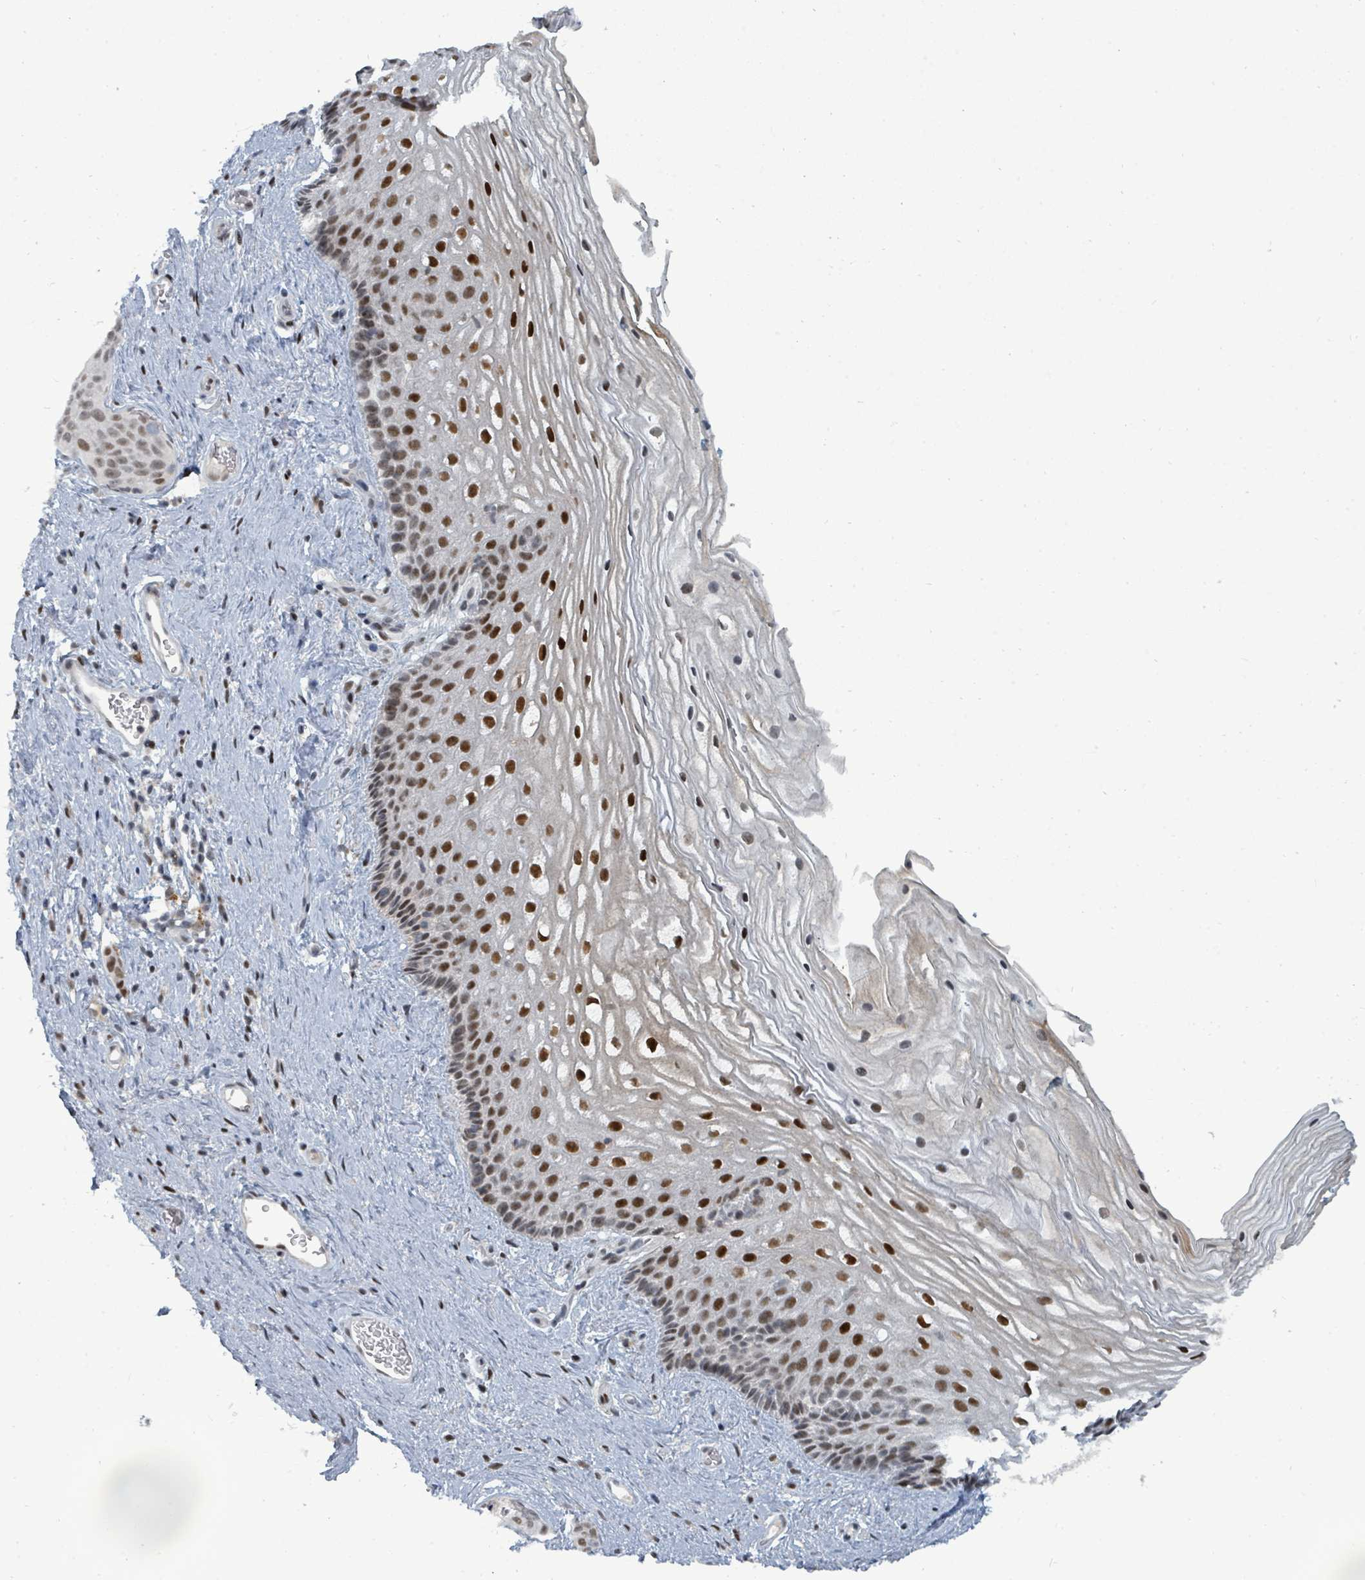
{"staining": {"intensity": "strong", "quantity": ">75%", "location": "nuclear"}, "tissue": "vagina", "cell_type": "Squamous epithelial cells", "image_type": "normal", "snomed": [{"axis": "morphology", "description": "Normal tissue, NOS"}, {"axis": "topography", "description": "Vagina"}], "caption": "The histopathology image exhibits staining of benign vagina, revealing strong nuclear protein expression (brown color) within squamous epithelial cells. The protein is shown in brown color, while the nuclei are stained blue.", "gene": "UCK1", "patient": {"sex": "female", "age": 47}}